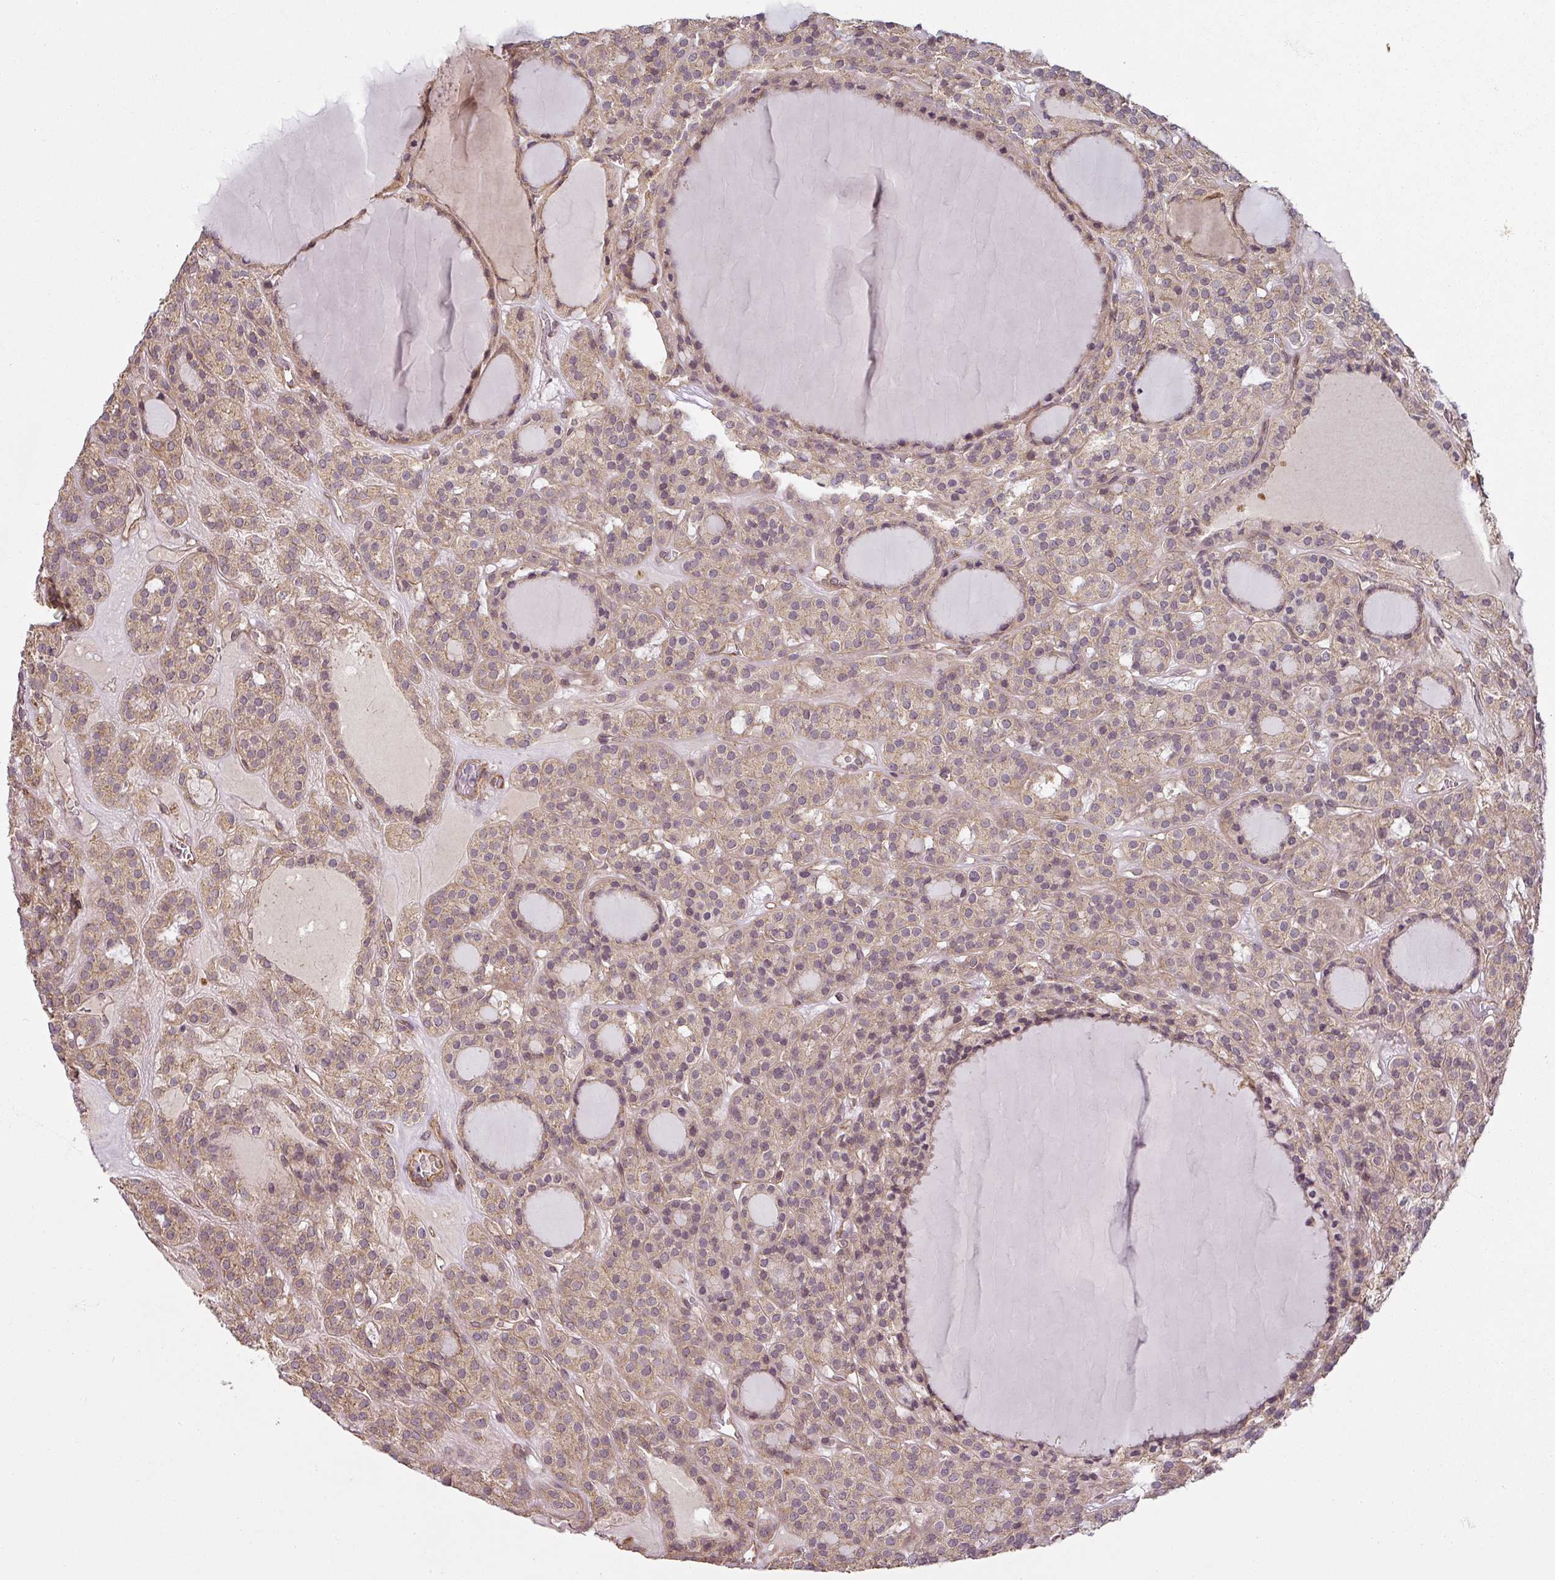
{"staining": {"intensity": "weak", "quantity": ">75%", "location": "cytoplasmic/membranous,nuclear"}, "tissue": "thyroid cancer", "cell_type": "Tumor cells", "image_type": "cancer", "snomed": [{"axis": "morphology", "description": "Follicular adenoma carcinoma, NOS"}, {"axis": "topography", "description": "Thyroid gland"}], "caption": "Thyroid cancer (follicular adenoma carcinoma) tissue displays weak cytoplasmic/membranous and nuclear expression in approximately >75% of tumor cells, visualized by immunohistochemistry. Using DAB (3,3'-diaminobenzidine) (brown) and hematoxylin (blue) stains, captured at high magnification using brightfield microscopy.", "gene": "DIMT1", "patient": {"sex": "female", "age": 63}}